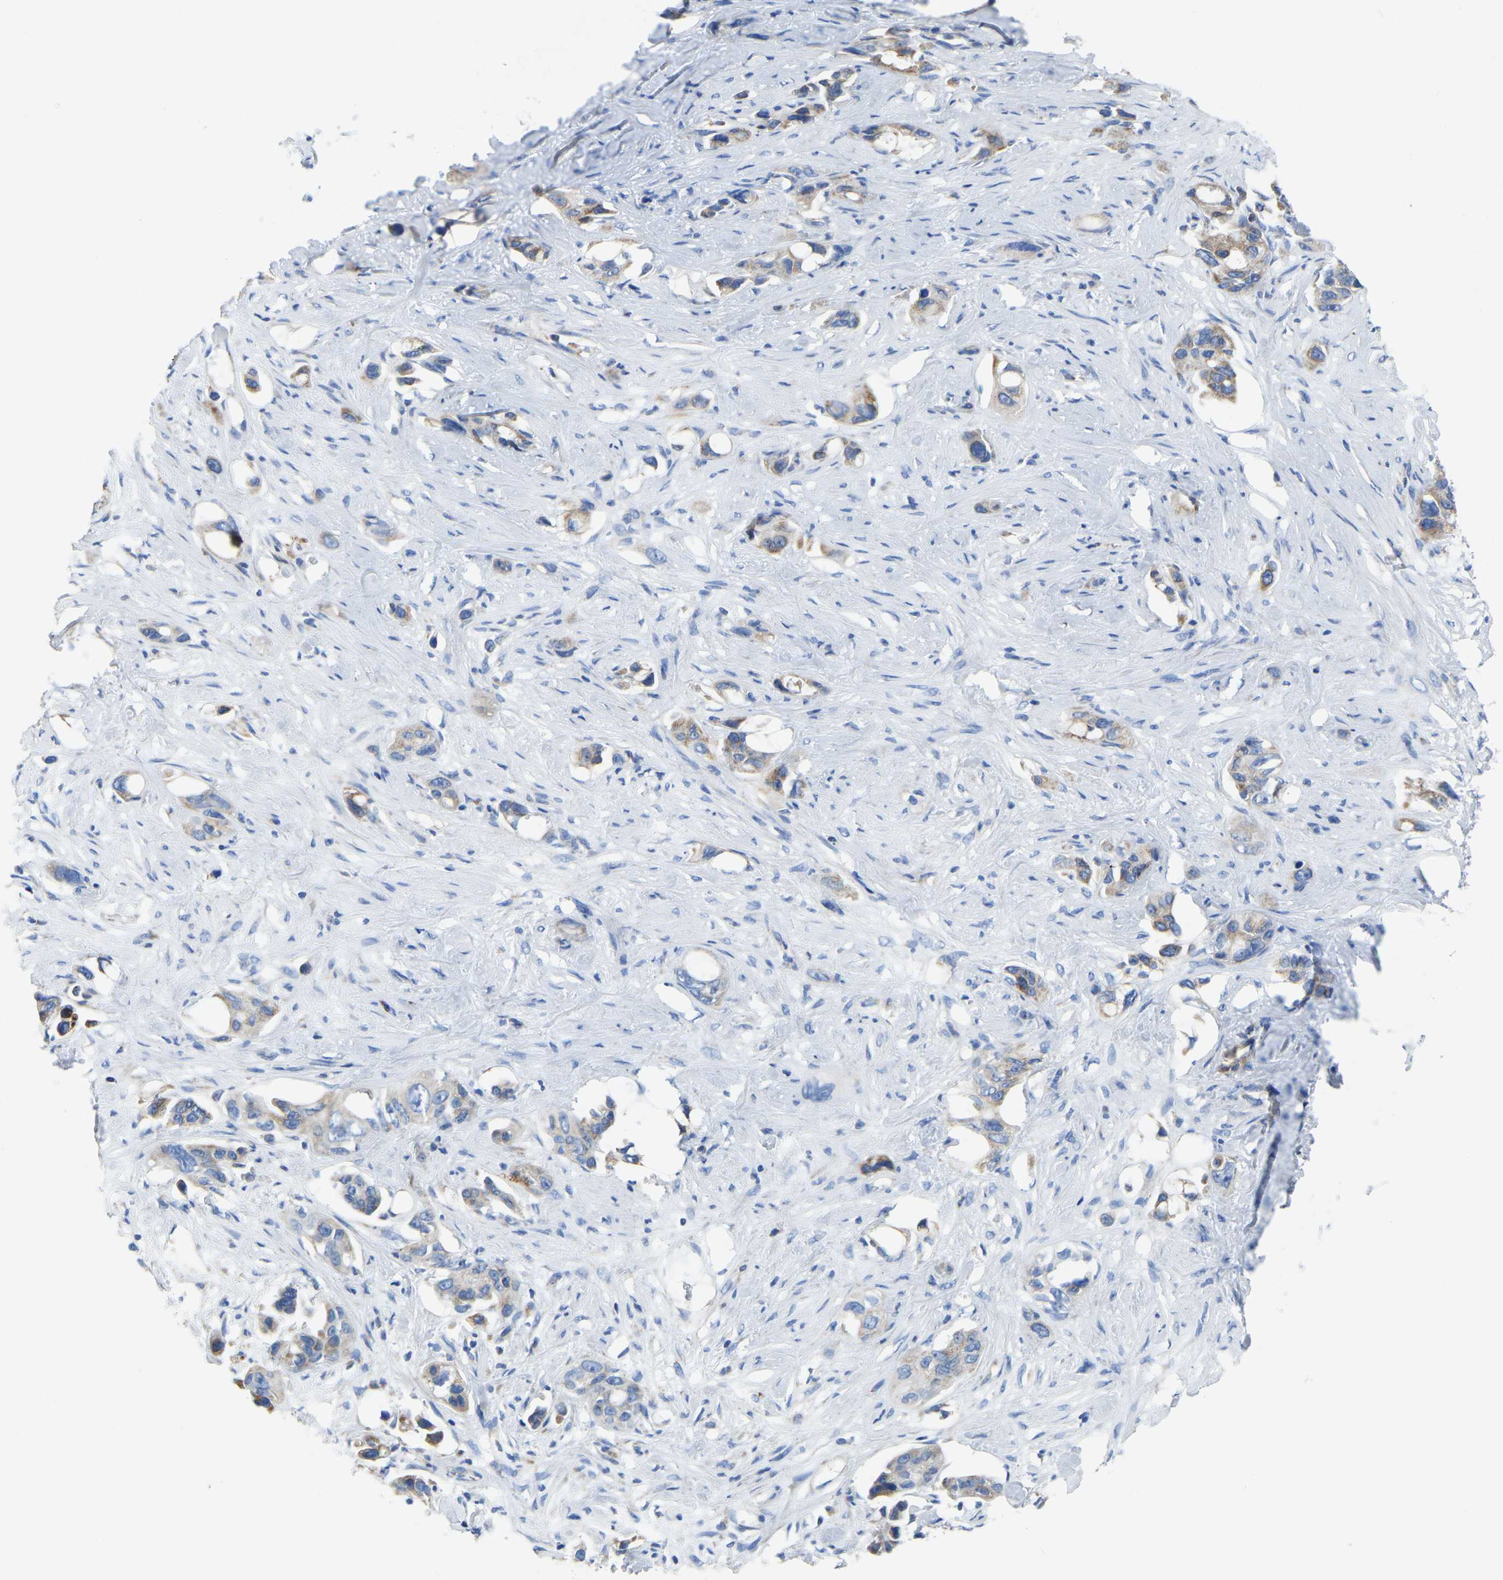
{"staining": {"intensity": "moderate", "quantity": ">75%", "location": "cytoplasmic/membranous"}, "tissue": "pancreatic cancer", "cell_type": "Tumor cells", "image_type": "cancer", "snomed": [{"axis": "morphology", "description": "Adenocarcinoma, NOS"}, {"axis": "topography", "description": "Pancreas"}], "caption": "A medium amount of moderate cytoplasmic/membranous expression is appreciated in about >75% of tumor cells in pancreatic cancer (adenocarcinoma) tissue. The staining is performed using DAB brown chromogen to label protein expression. The nuclei are counter-stained blue using hematoxylin.", "gene": "ETFA", "patient": {"sex": "male", "age": 53}}